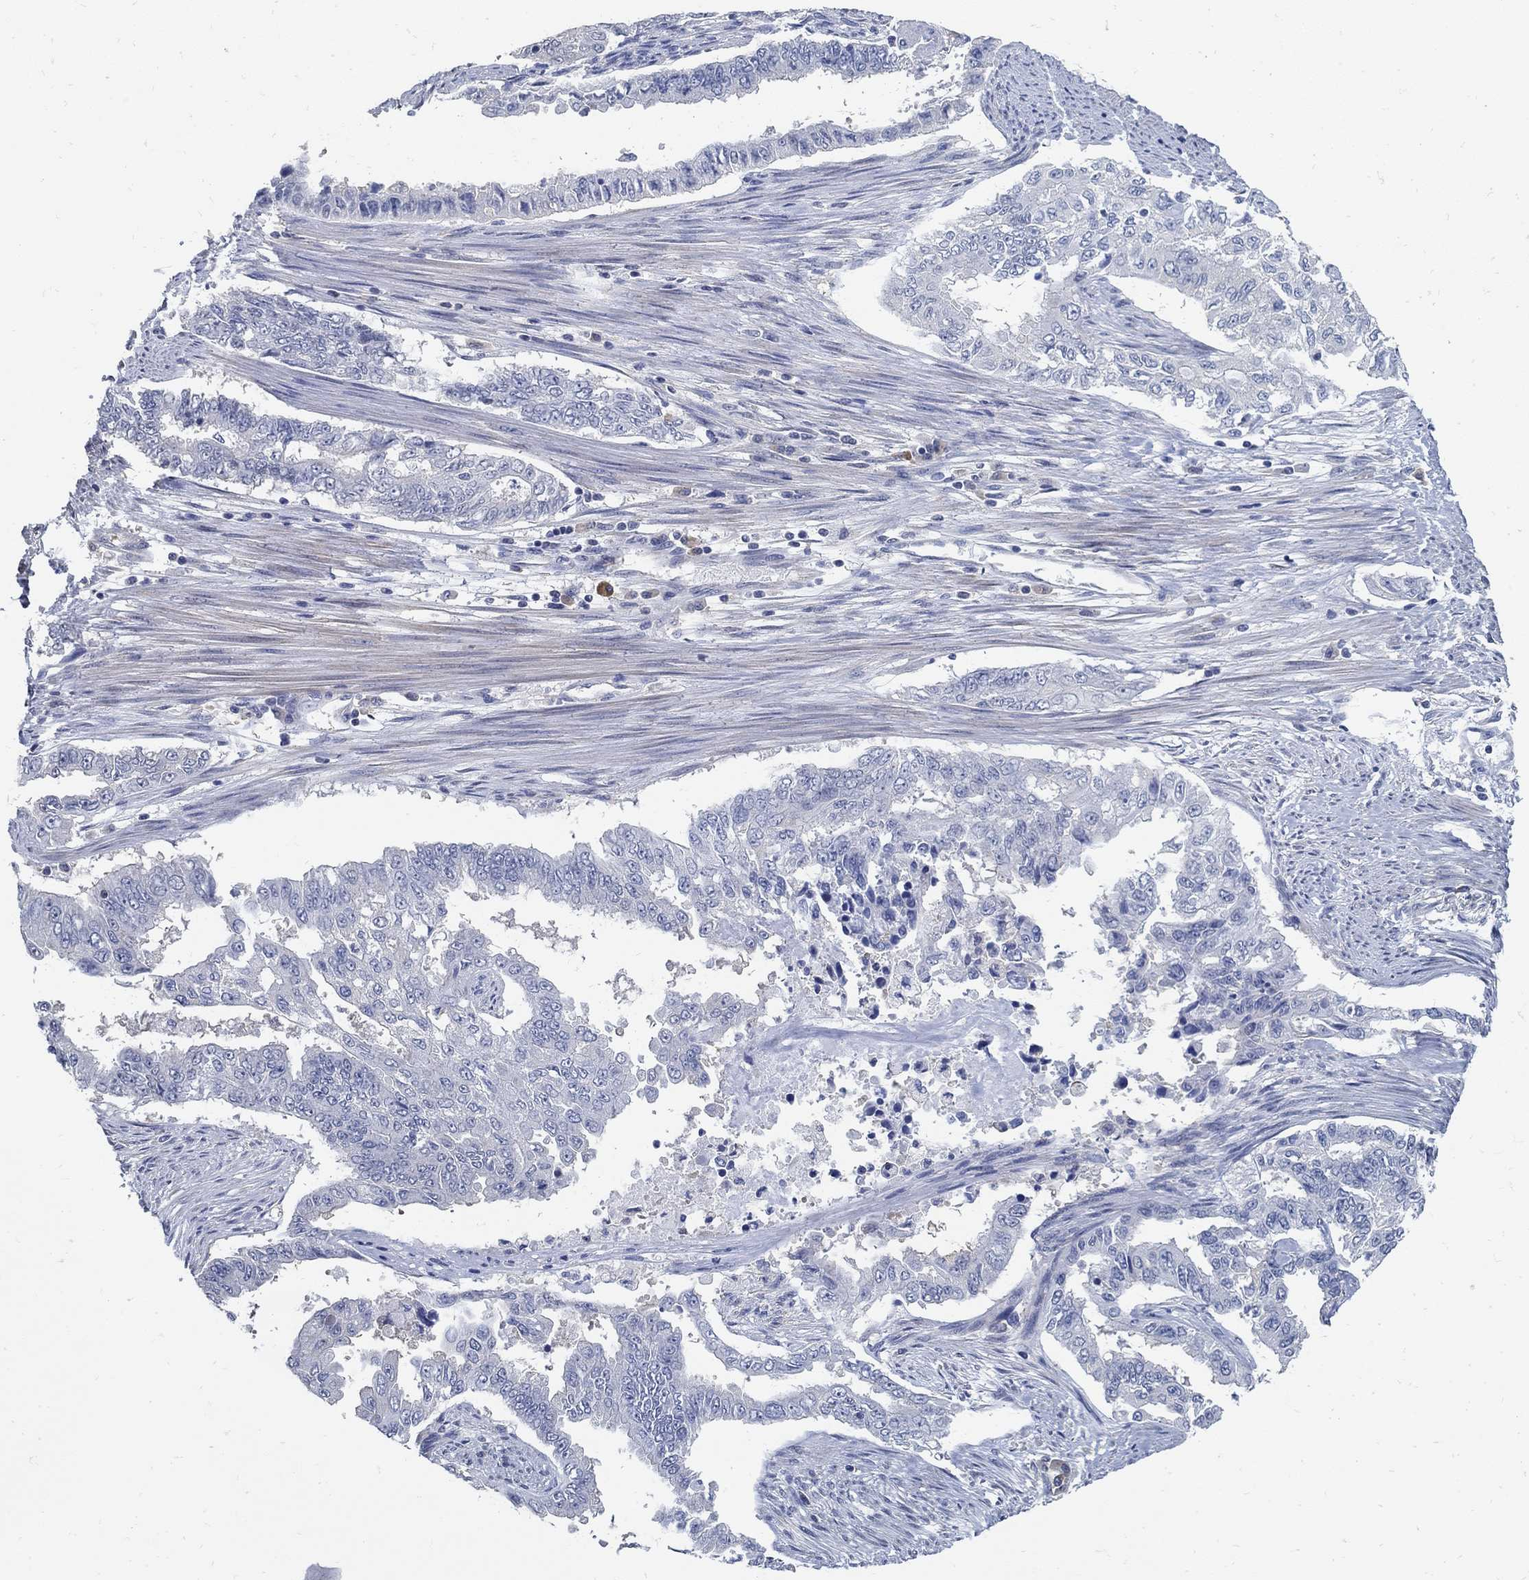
{"staining": {"intensity": "negative", "quantity": "none", "location": "none"}, "tissue": "endometrial cancer", "cell_type": "Tumor cells", "image_type": "cancer", "snomed": [{"axis": "morphology", "description": "Adenocarcinoma, NOS"}, {"axis": "topography", "description": "Uterus"}], "caption": "Endometrial cancer was stained to show a protein in brown. There is no significant positivity in tumor cells.", "gene": "PCDH11X", "patient": {"sex": "female", "age": 59}}